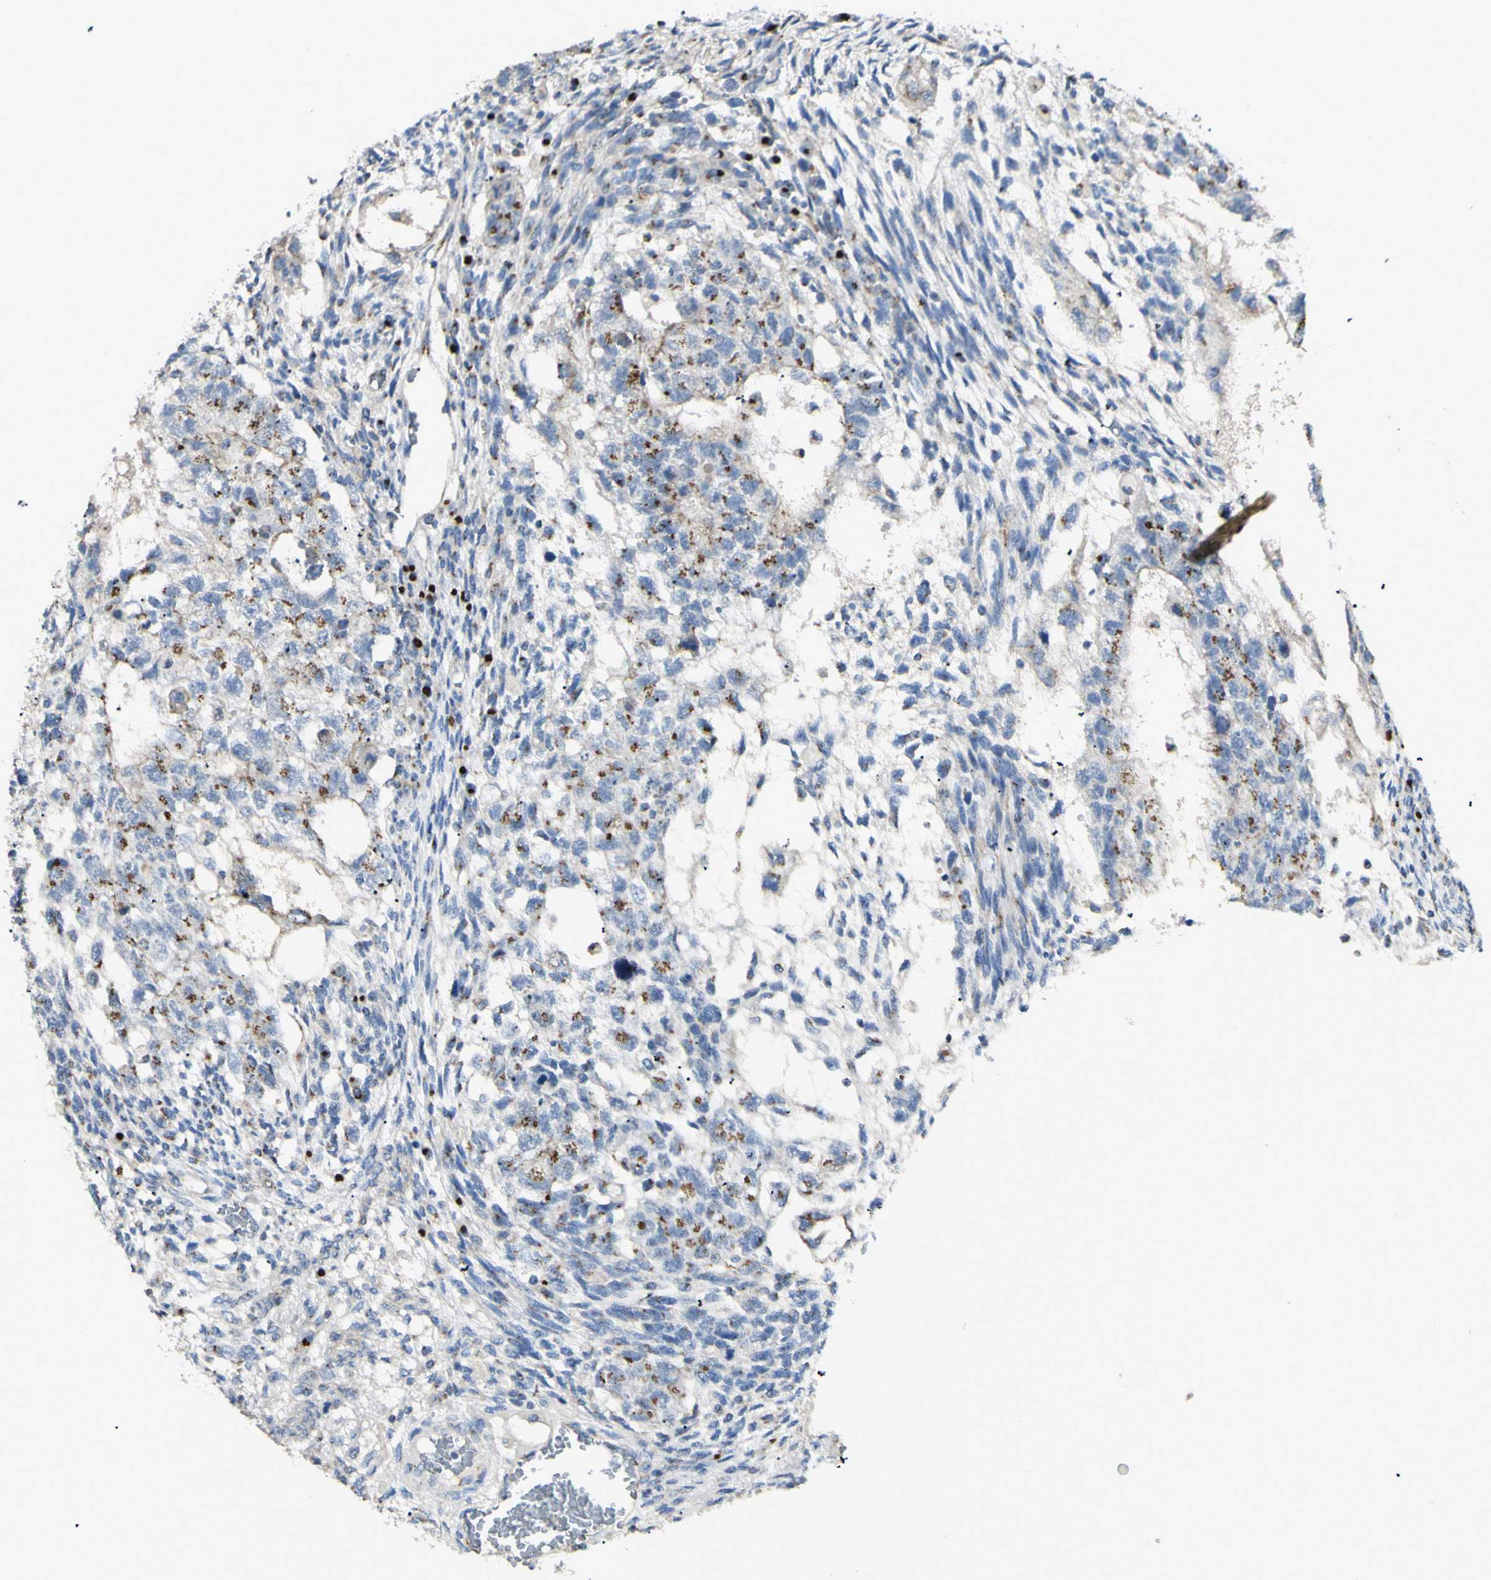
{"staining": {"intensity": "moderate", "quantity": "25%-75%", "location": "cytoplasmic/membranous"}, "tissue": "testis cancer", "cell_type": "Tumor cells", "image_type": "cancer", "snomed": [{"axis": "morphology", "description": "Normal tissue, NOS"}, {"axis": "morphology", "description": "Carcinoma, Embryonal, NOS"}, {"axis": "topography", "description": "Testis"}], "caption": "This is a histology image of IHC staining of embryonal carcinoma (testis), which shows moderate positivity in the cytoplasmic/membranous of tumor cells.", "gene": "B4GALT3", "patient": {"sex": "male", "age": 36}}